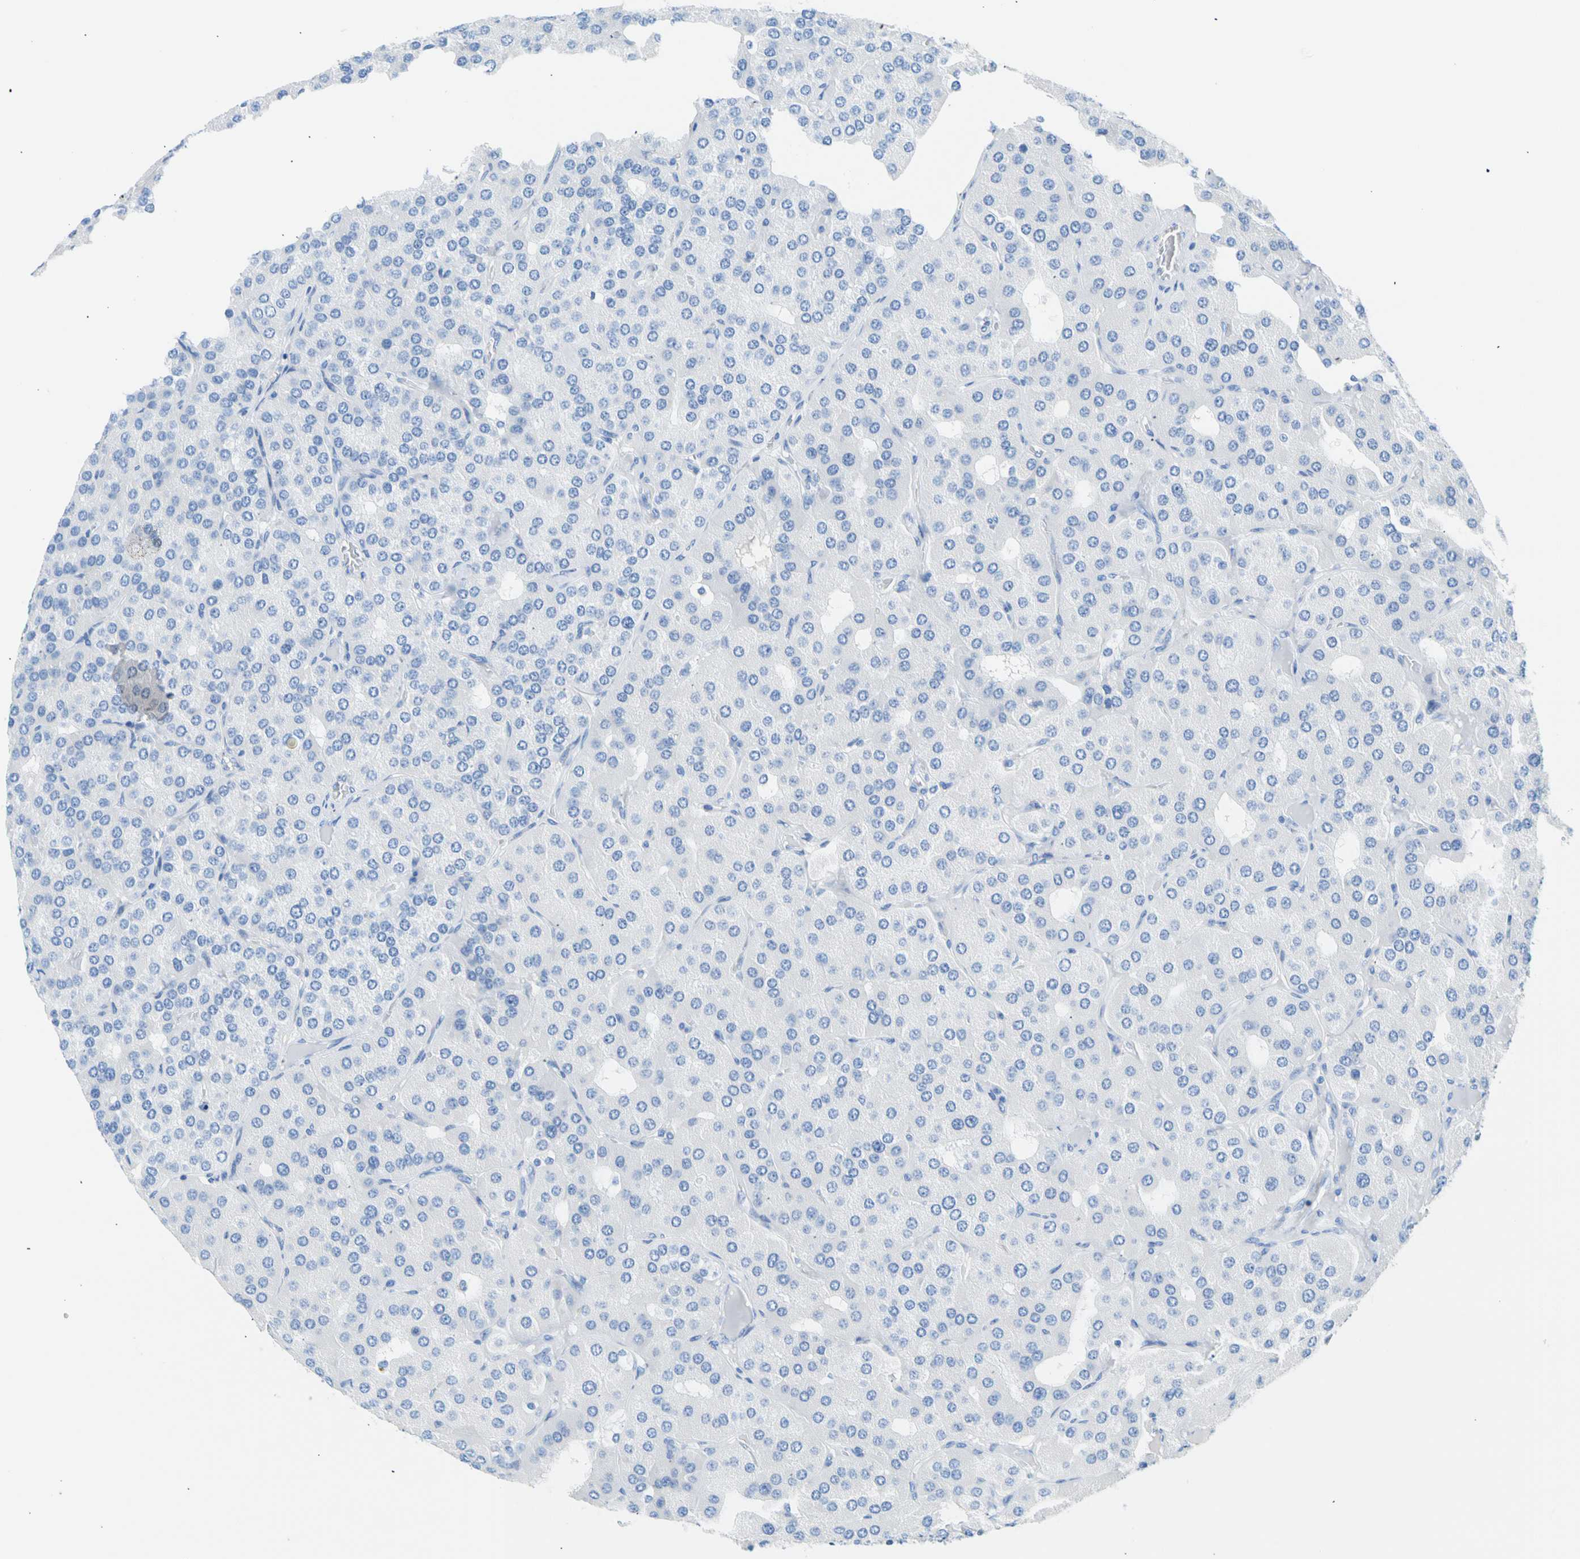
{"staining": {"intensity": "negative", "quantity": "none", "location": "none"}, "tissue": "parathyroid gland", "cell_type": "Glandular cells", "image_type": "normal", "snomed": [{"axis": "morphology", "description": "Normal tissue, NOS"}, {"axis": "morphology", "description": "Adenoma, NOS"}, {"axis": "topography", "description": "Parathyroid gland"}], "caption": "Immunohistochemistry (IHC) of unremarkable parathyroid gland shows no positivity in glandular cells.", "gene": "CEL", "patient": {"sex": "female", "age": 86}}